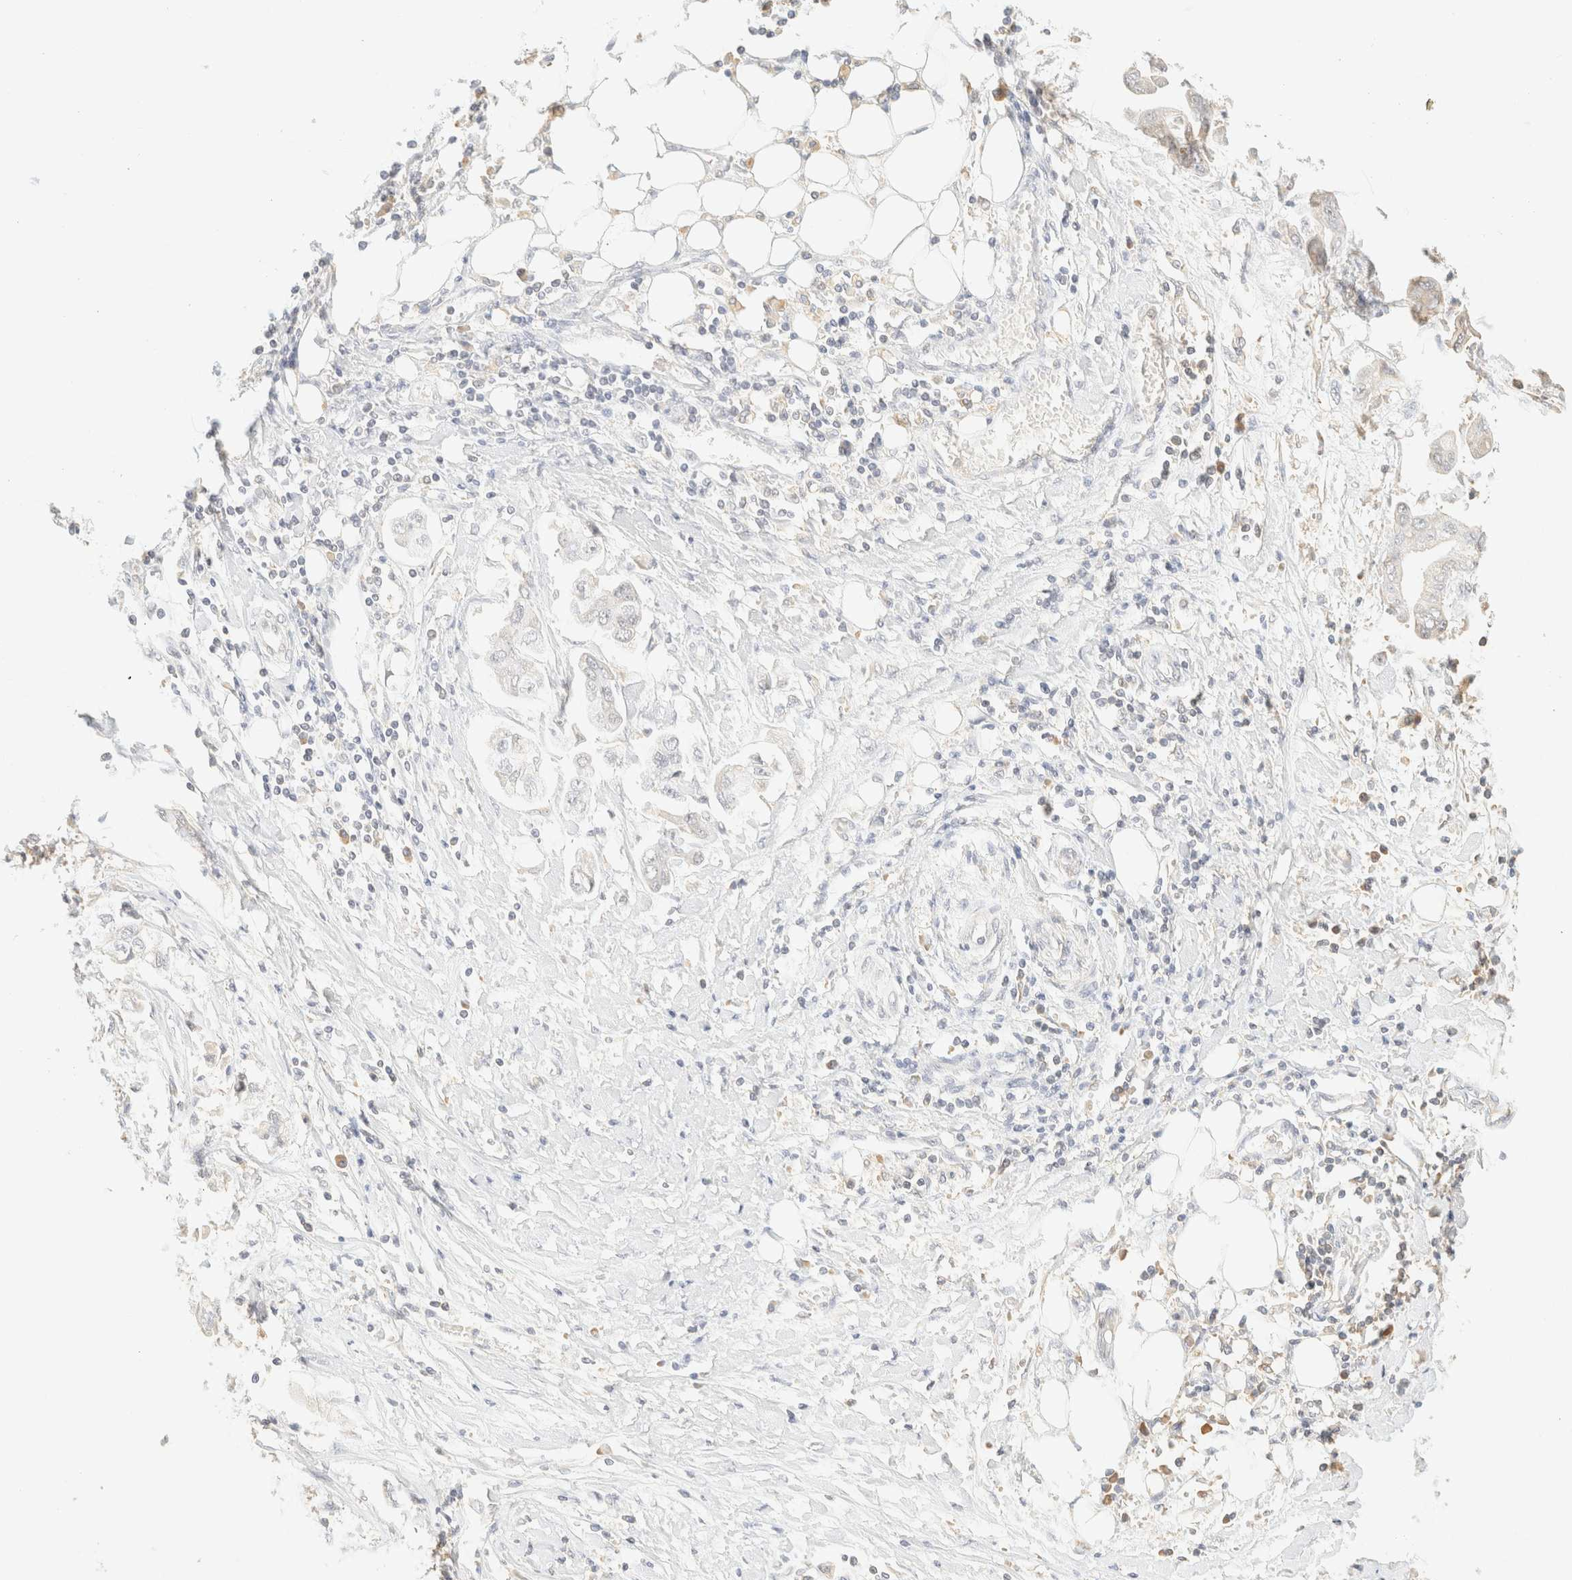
{"staining": {"intensity": "negative", "quantity": "none", "location": "none"}, "tissue": "stomach cancer", "cell_type": "Tumor cells", "image_type": "cancer", "snomed": [{"axis": "morphology", "description": "Adenocarcinoma, NOS"}, {"axis": "topography", "description": "Stomach"}], "caption": "IHC photomicrograph of neoplastic tissue: human stomach cancer (adenocarcinoma) stained with DAB (3,3'-diaminobenzidine) displays no significant protein staining in tumor cells. Nuclei are stained in blue.", "gene": "TIMD4", "patient": {"sex": "male", "age": 62}}